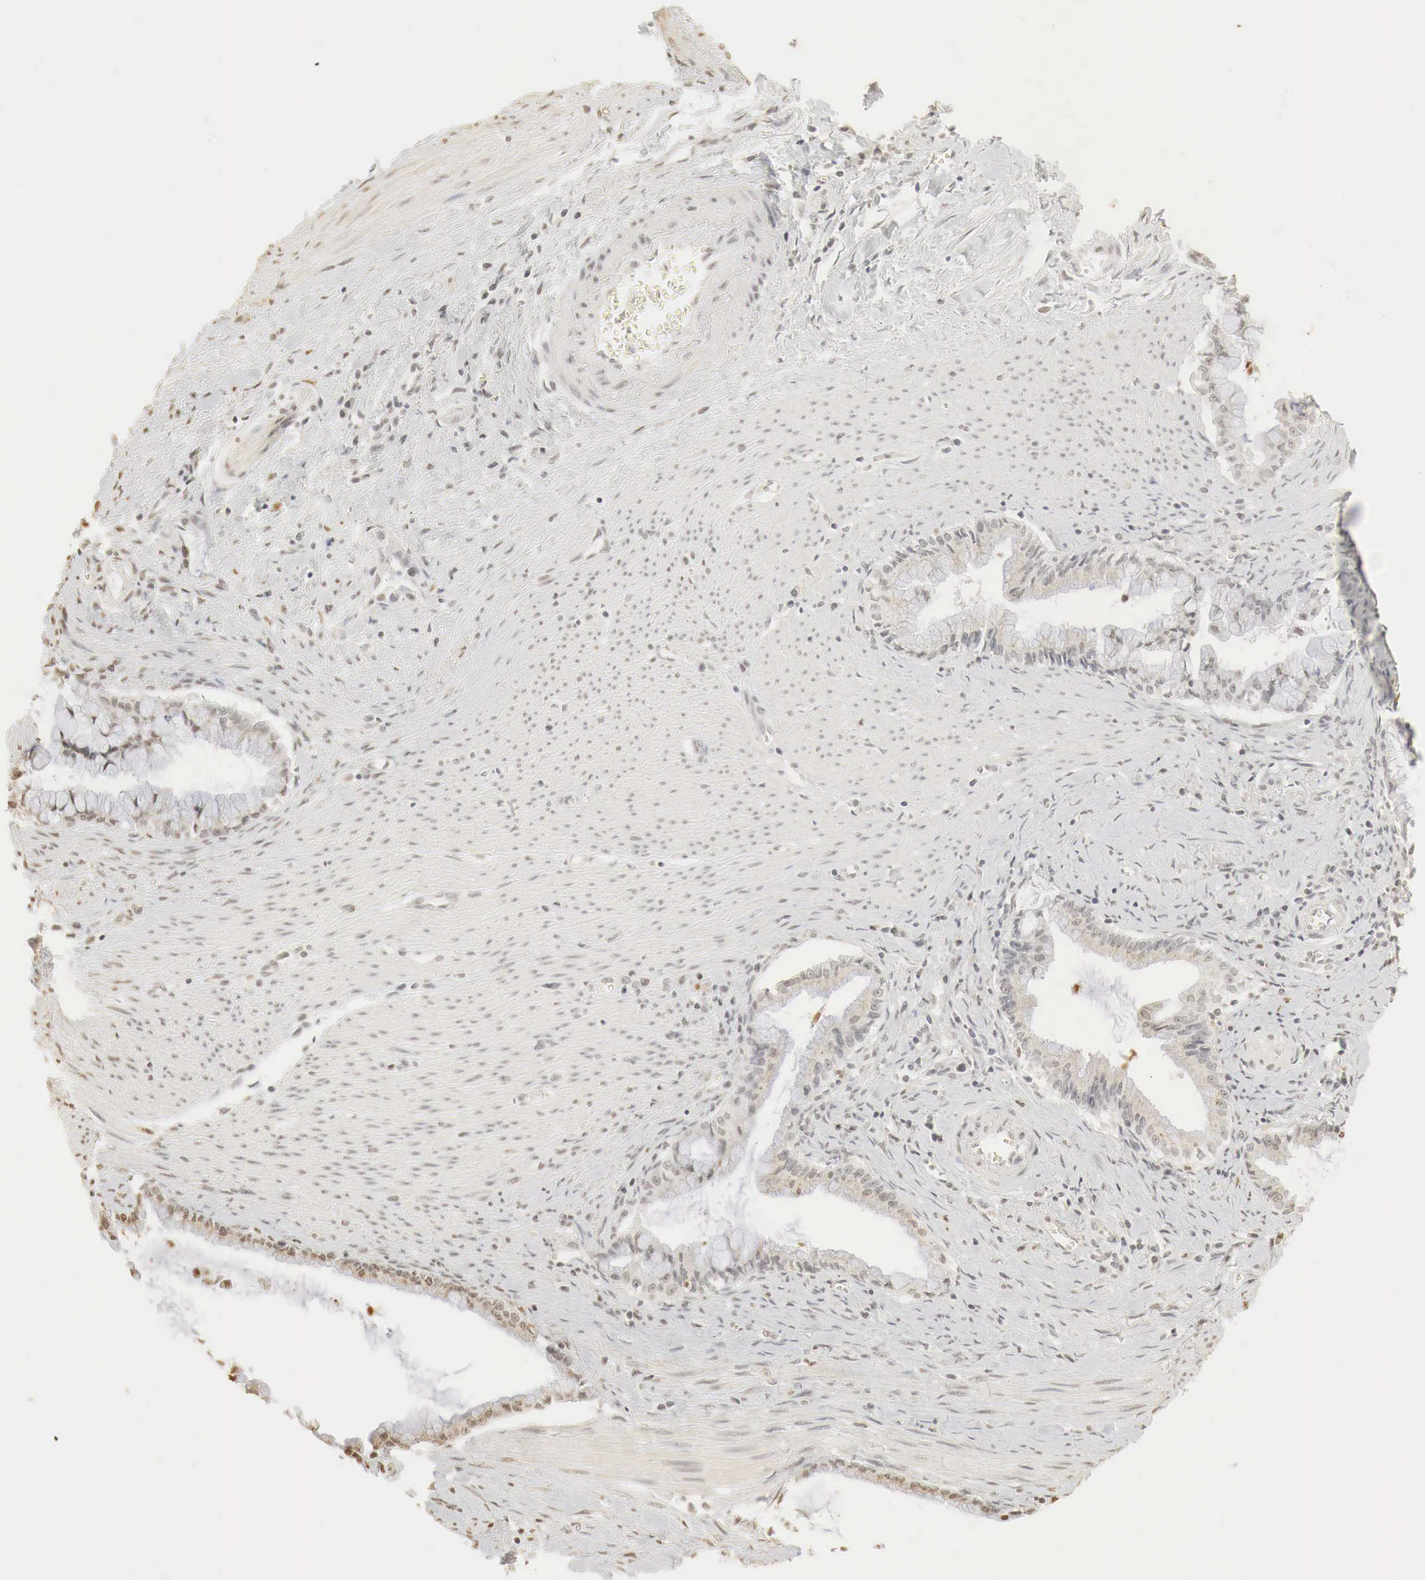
{"staining": {"intensity": "weak", "quantity": "25%-75%", "location": "cytoplasmic/membranous,nuclear"}, "tissue": "pancreatic cancer", "cell_type": "Tumor cells", "image_type": "cancer", "snomed": [{"axis": "morphology", "description": "Adenocarcinoma, NOS"}, {"axis": "topography", "description": "Pancreas"}], "caption": "High-power microscopy captured an immunohistochemistry (IHC) image of pancreatic cancer, revealing weak cytoplasmic/membranous and nuclear staining in about 25%-75% of tumor cells. The protein of interest is shown in brown color, while the nuclei are stained blue.", "gene": "ERBB4", "patient": {"sex": "male", "age": 59}}